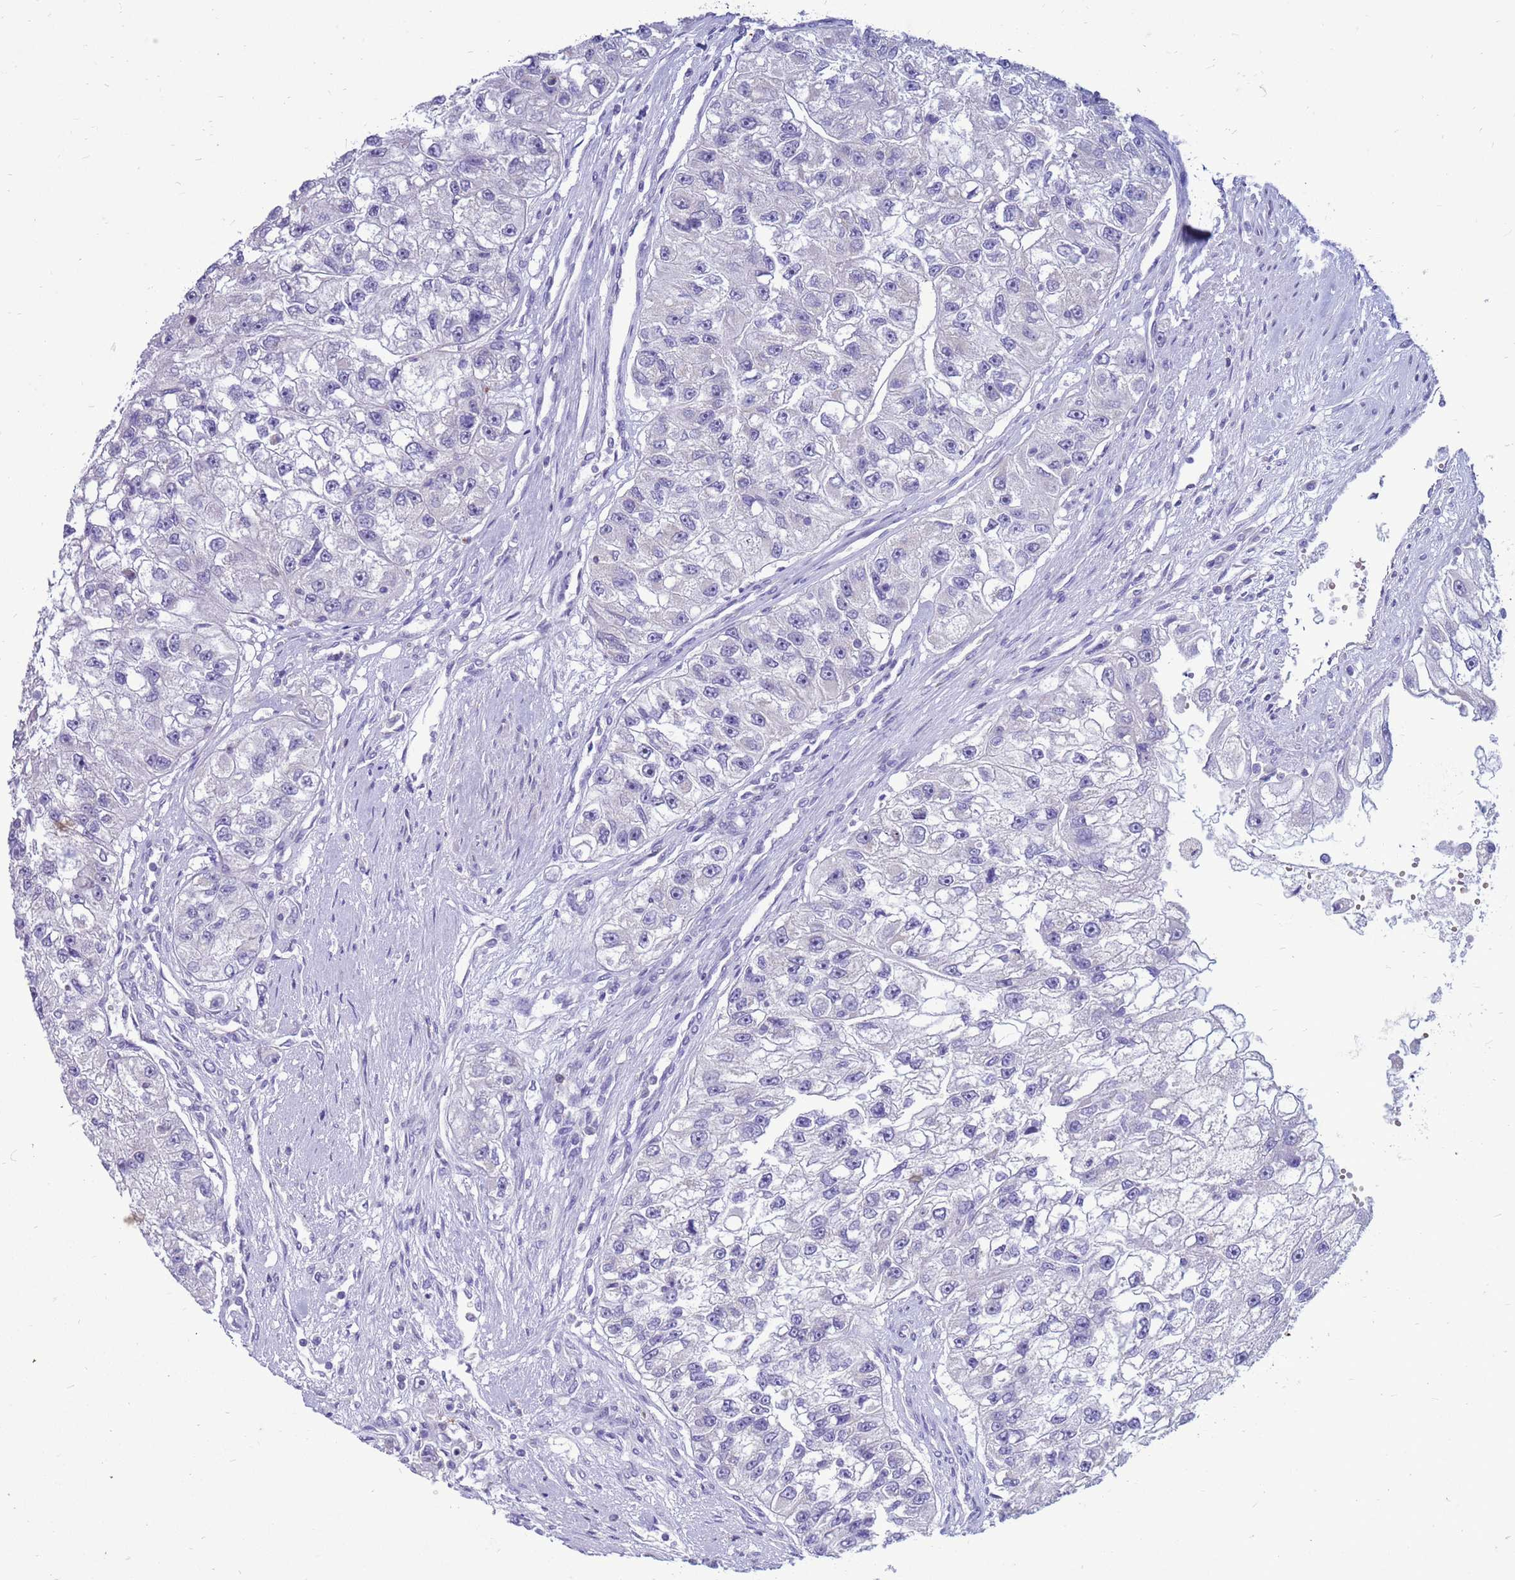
{"staining": {"intensity": "negative", "quantity": "none", "location": "none"}, "tissue": "renal cancer", "cell_type": "Tumor cells", "image_type": "cancer", "snomed": [{"axis": "morphology", "description": "Adenocarcinoma, NOS"}, {"axis": "topography", "description": "Kidney"}], "caption": "An IHC histopathology image of renal cancer (adenocarcinoma) is shown. There is no staining in tumor cells of renal cancer (adenocarcinoma). (DAB (3,3'-diaminobenzidine) immunohistochemistry (IHC) with hematoxylin counter stain).", "gene": "PDE10A", "patient": {"sex": "male", "age": 63}}